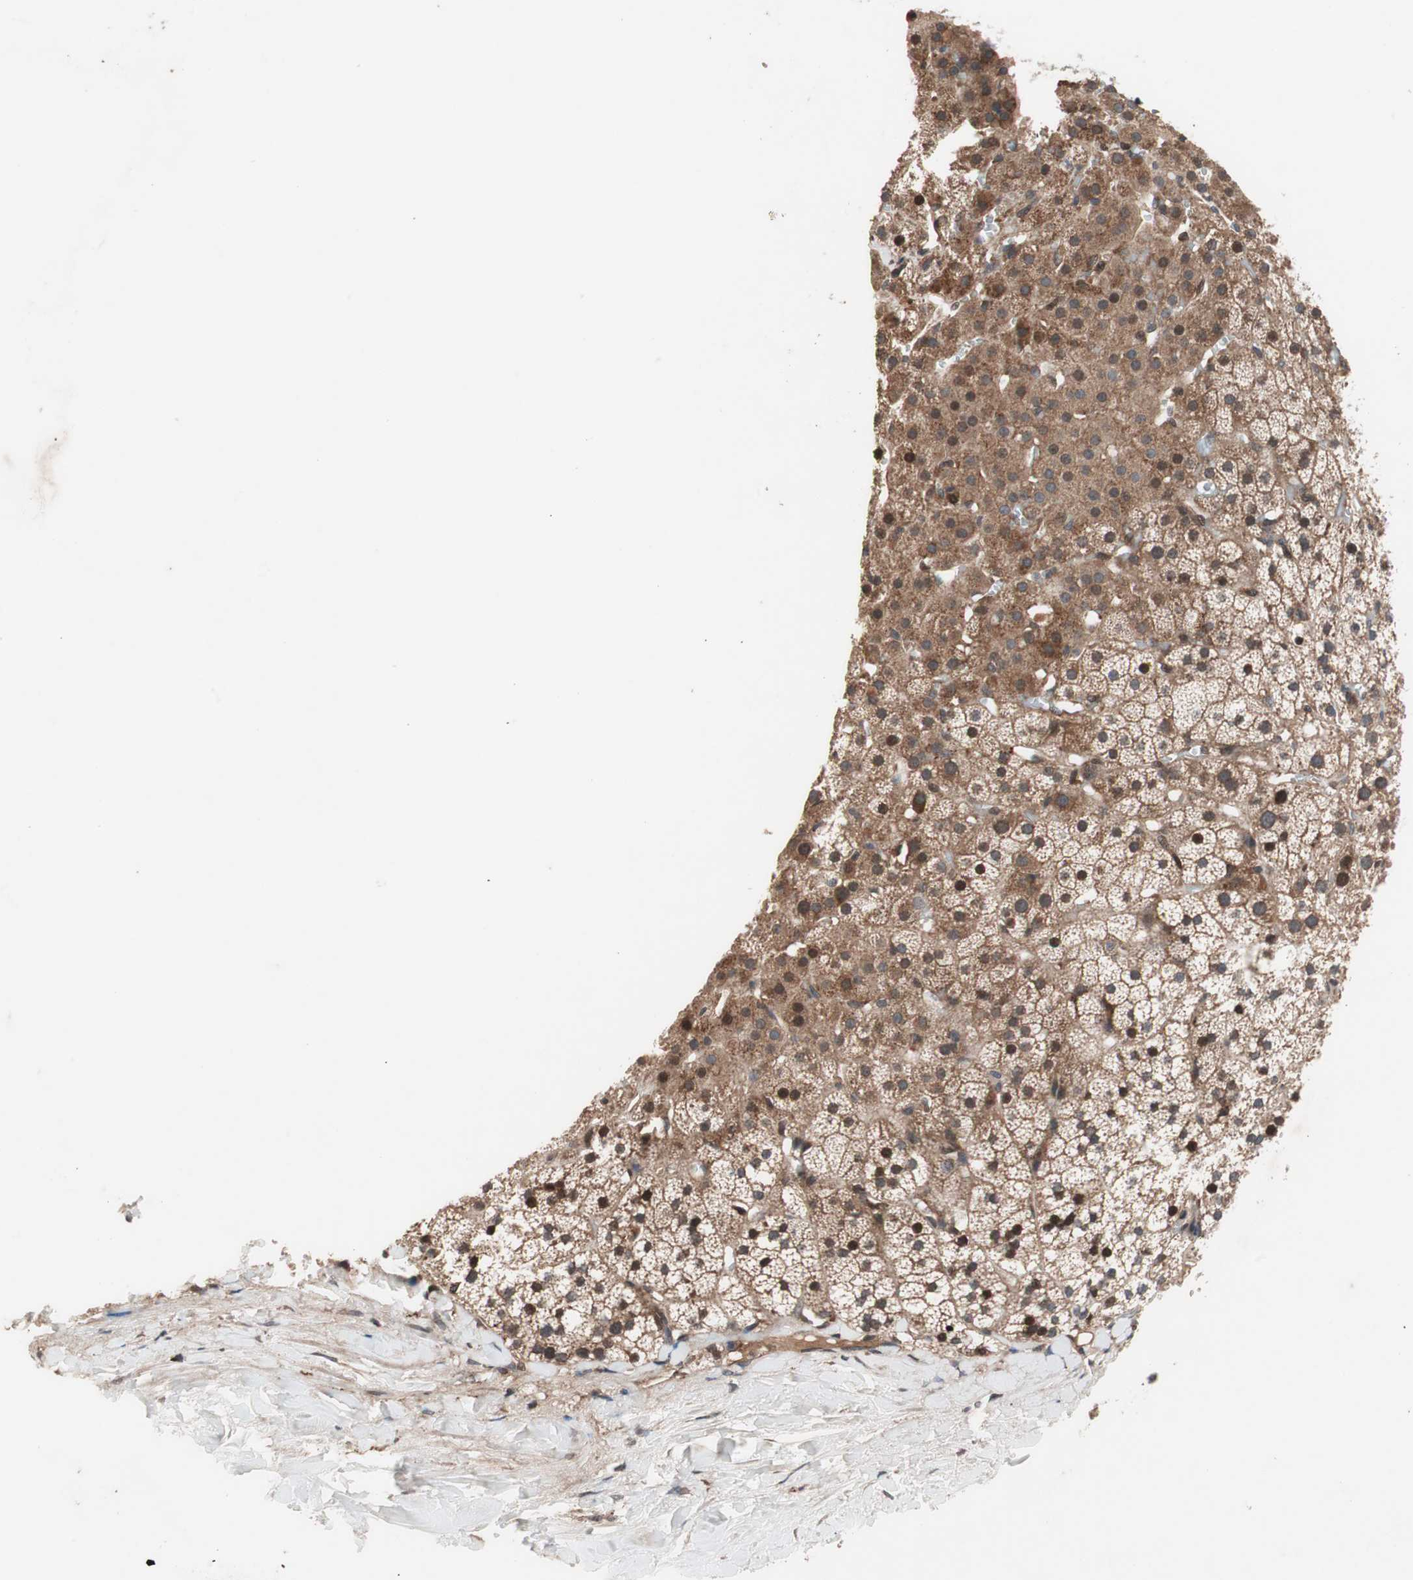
{"staining": {"intensity": "strong", "quantity": "25%-75%", "location": "cytoplasmic/membranous,nuclear"}, "tissue": "adrenal gland", "cell_type": "Glandular cells", "image_type": "normal", "snomed": [{"axis": "morphology", "description": "Normal tissue, NOS"}, {"axis": "topography", "description": "Adrenal gland"}], "caption": "Human adrenal gland stained with a protein marker demonstrates strong staining in glandular cells.", "gene": "NF2", "patient": {"sex": "male", "age": 35}}